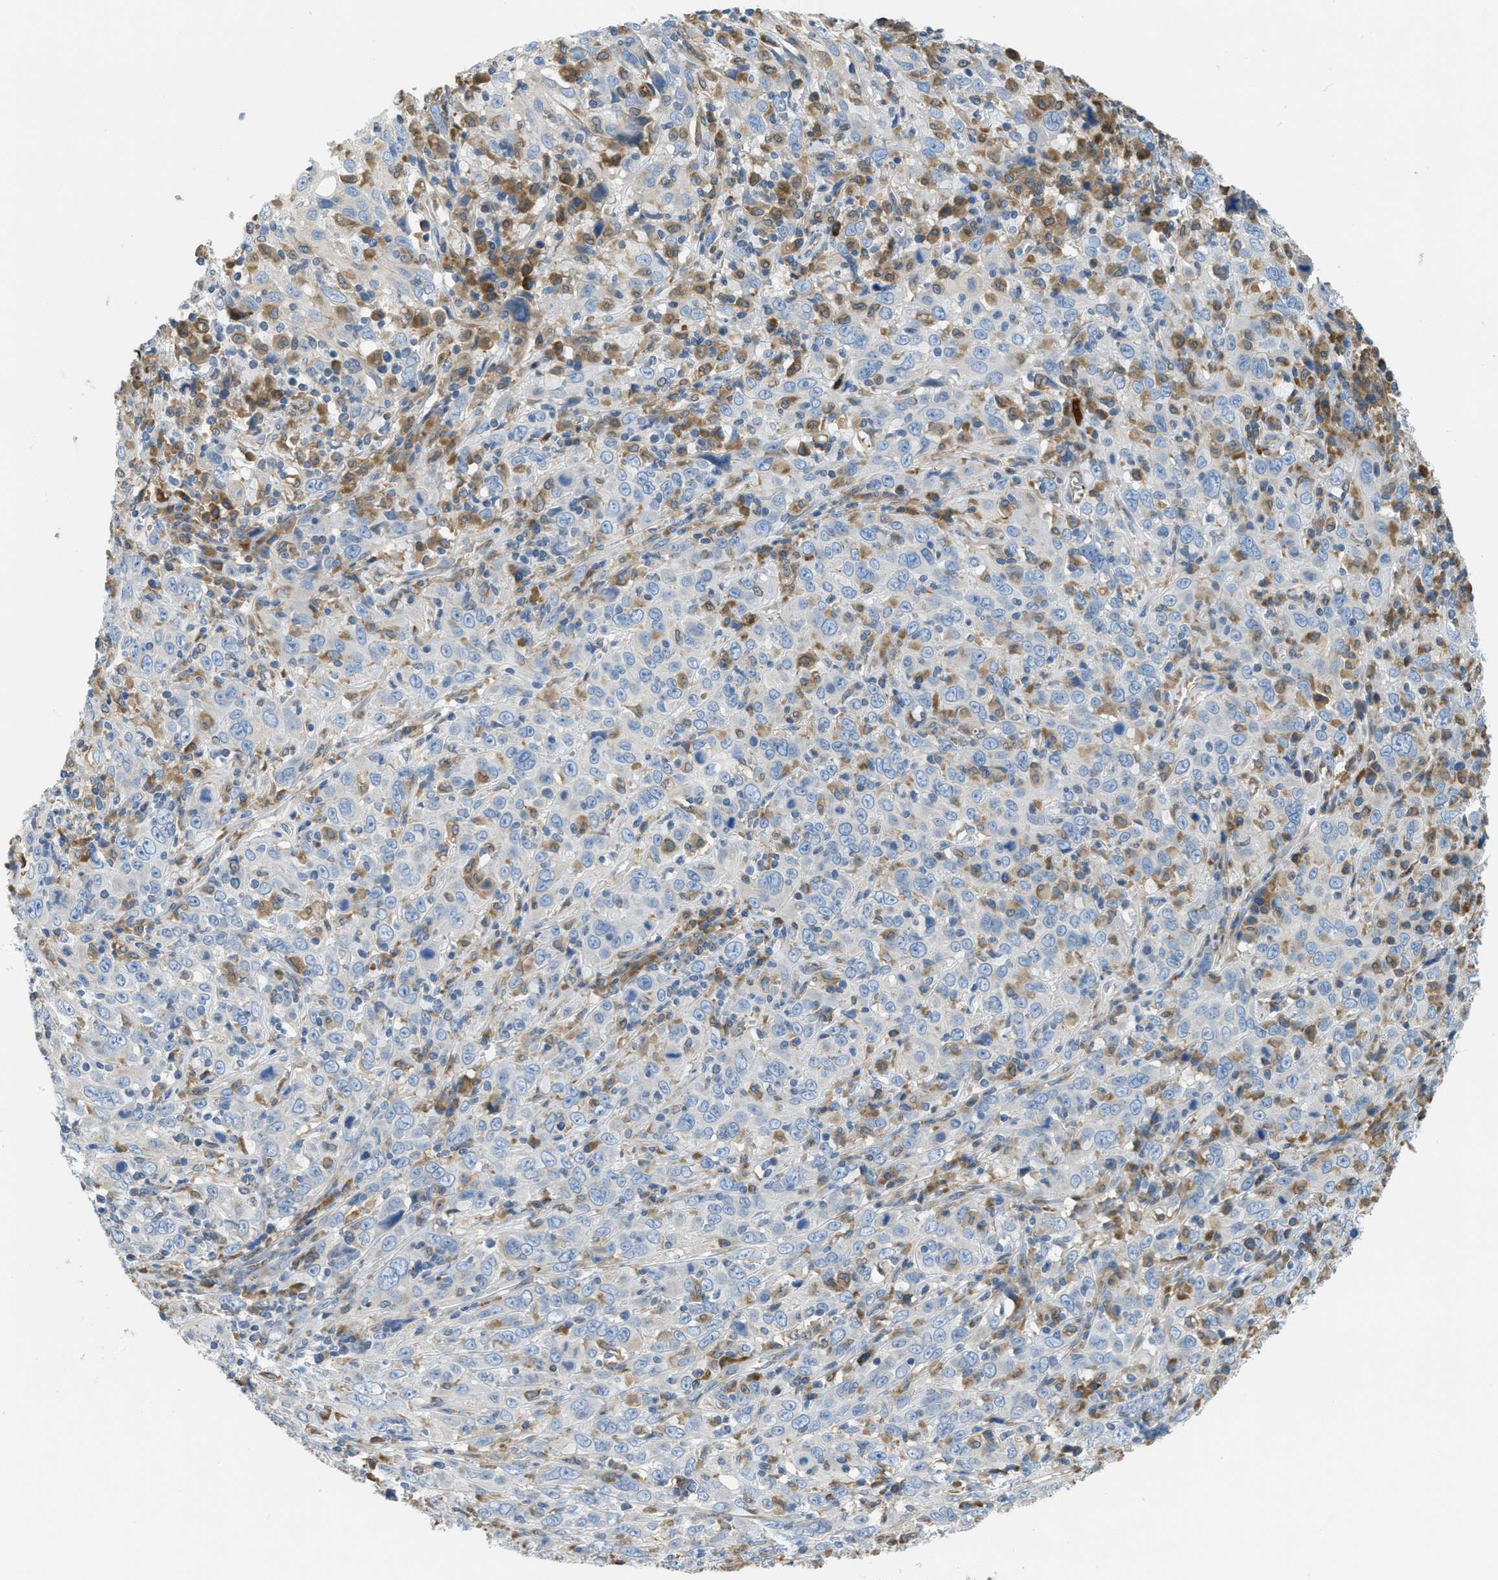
{"staining": {"intensity": "negative", "quantity": "none", "location": "none"}, "tissue": "cervical cancer", "cell_type": "Tumor cells", "image_type": "cancer", "snomed": [{"axis": "morphology", "description": "Squamous cell carcinoma, NOS"}, {"axis": "topography", "description": "Cervix"}], "caption": "Immunohistochemistry (IHC) image of human cervical squamous cell carcinoma stained for a protein (brown), which exhibits no expression in tumor cells.", "gene": "MPDU1", "patient": {"sex": "female", "age": 46}}